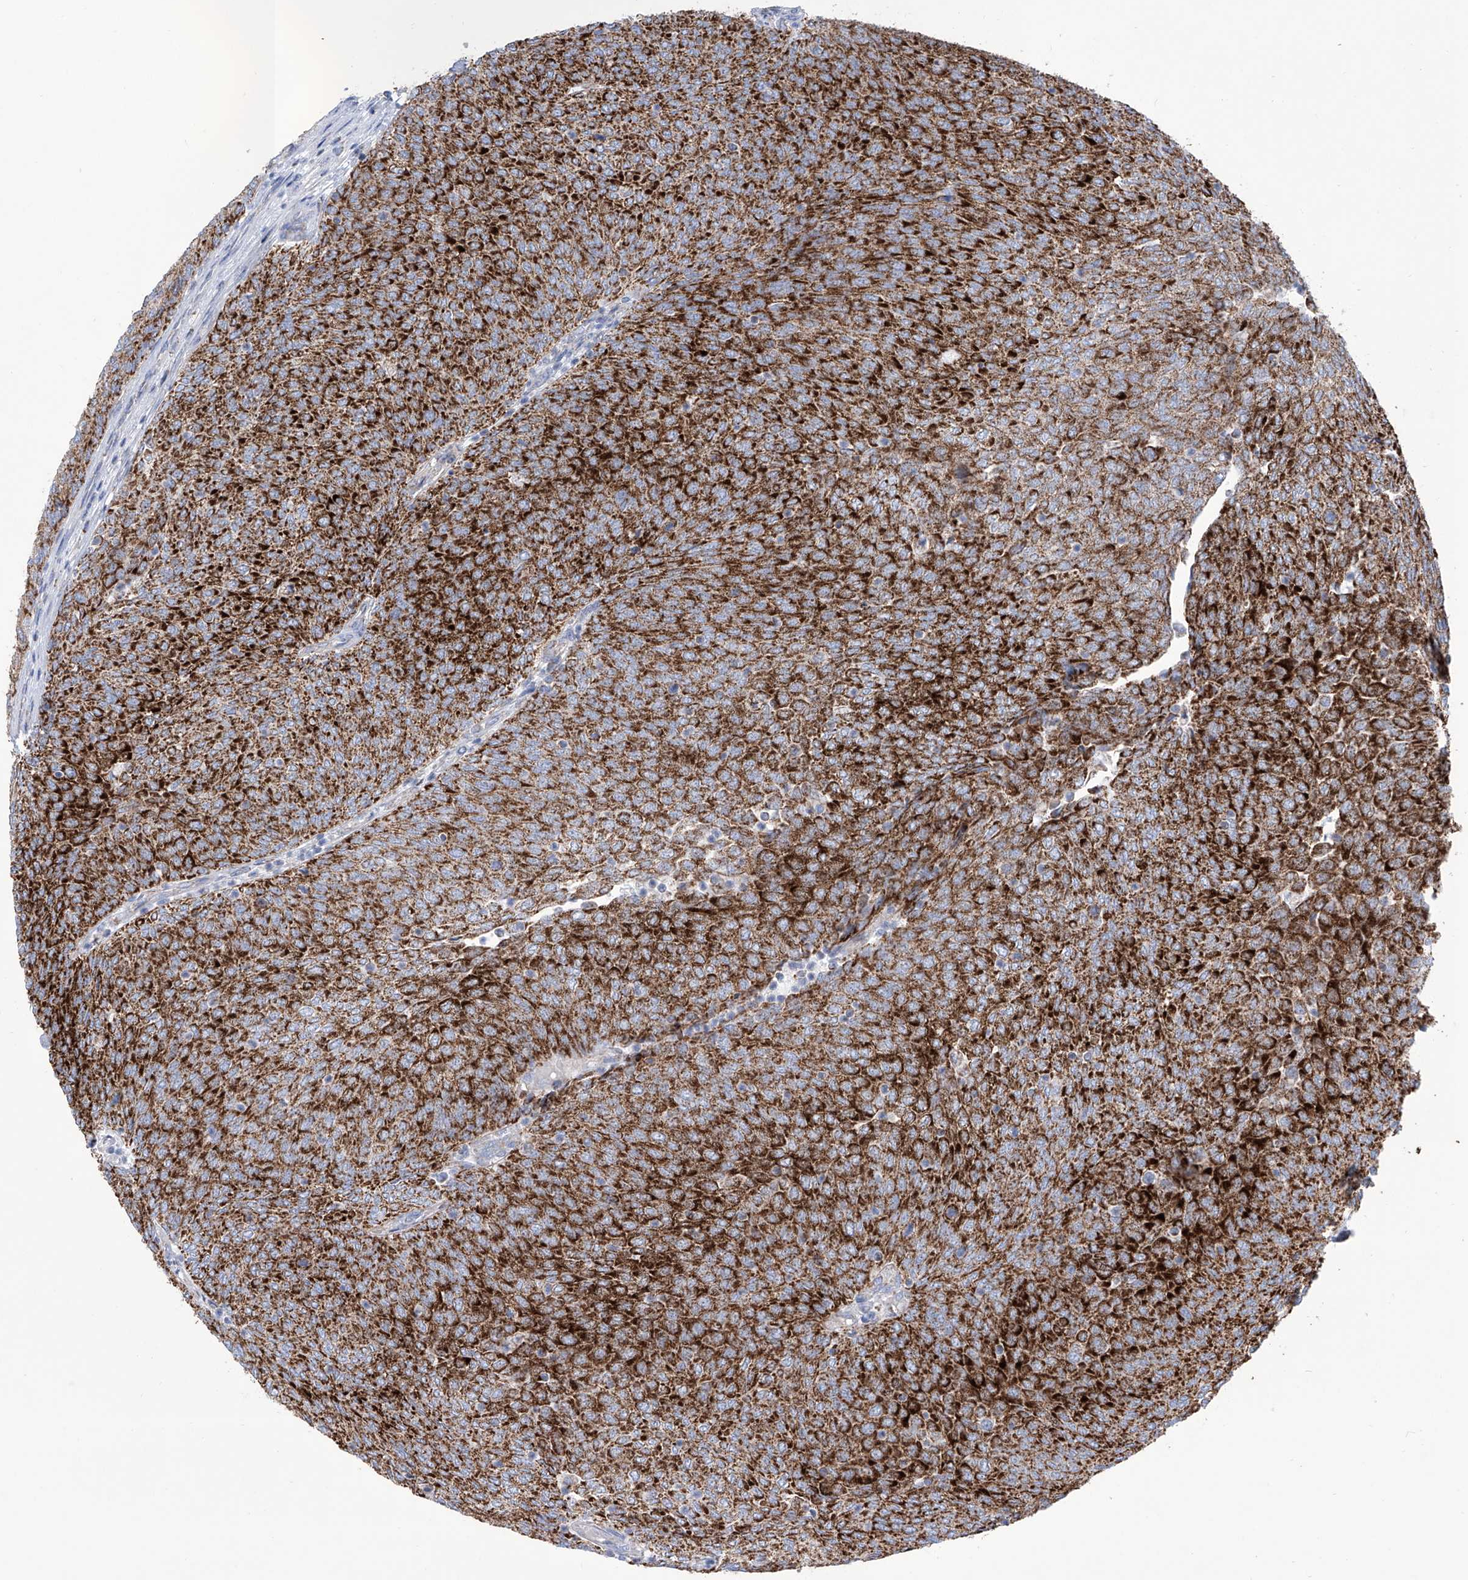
{"staining": {"intensity": "strong", "quantity": ">75%", "location": "cytoplasmic/membranous"}, "tissue": "urothelial cancer", "cell_type": "Tumor cells", "image_type": "cancer", "snomed": [{"axis": "morphology", "description": "Urothelial carcinoma, Low grade"}, {"axis": "topography", "description": "Urinary bladder"}], "caption": "There is high levels of strong cytoplasmic/membranous expression in tumor cells of urothelial cancer, as demonstrated by immunohistochemical staining (brown color).", "gene": "ALDH6A1", "patient": {"sex": "female", "age": 79}}